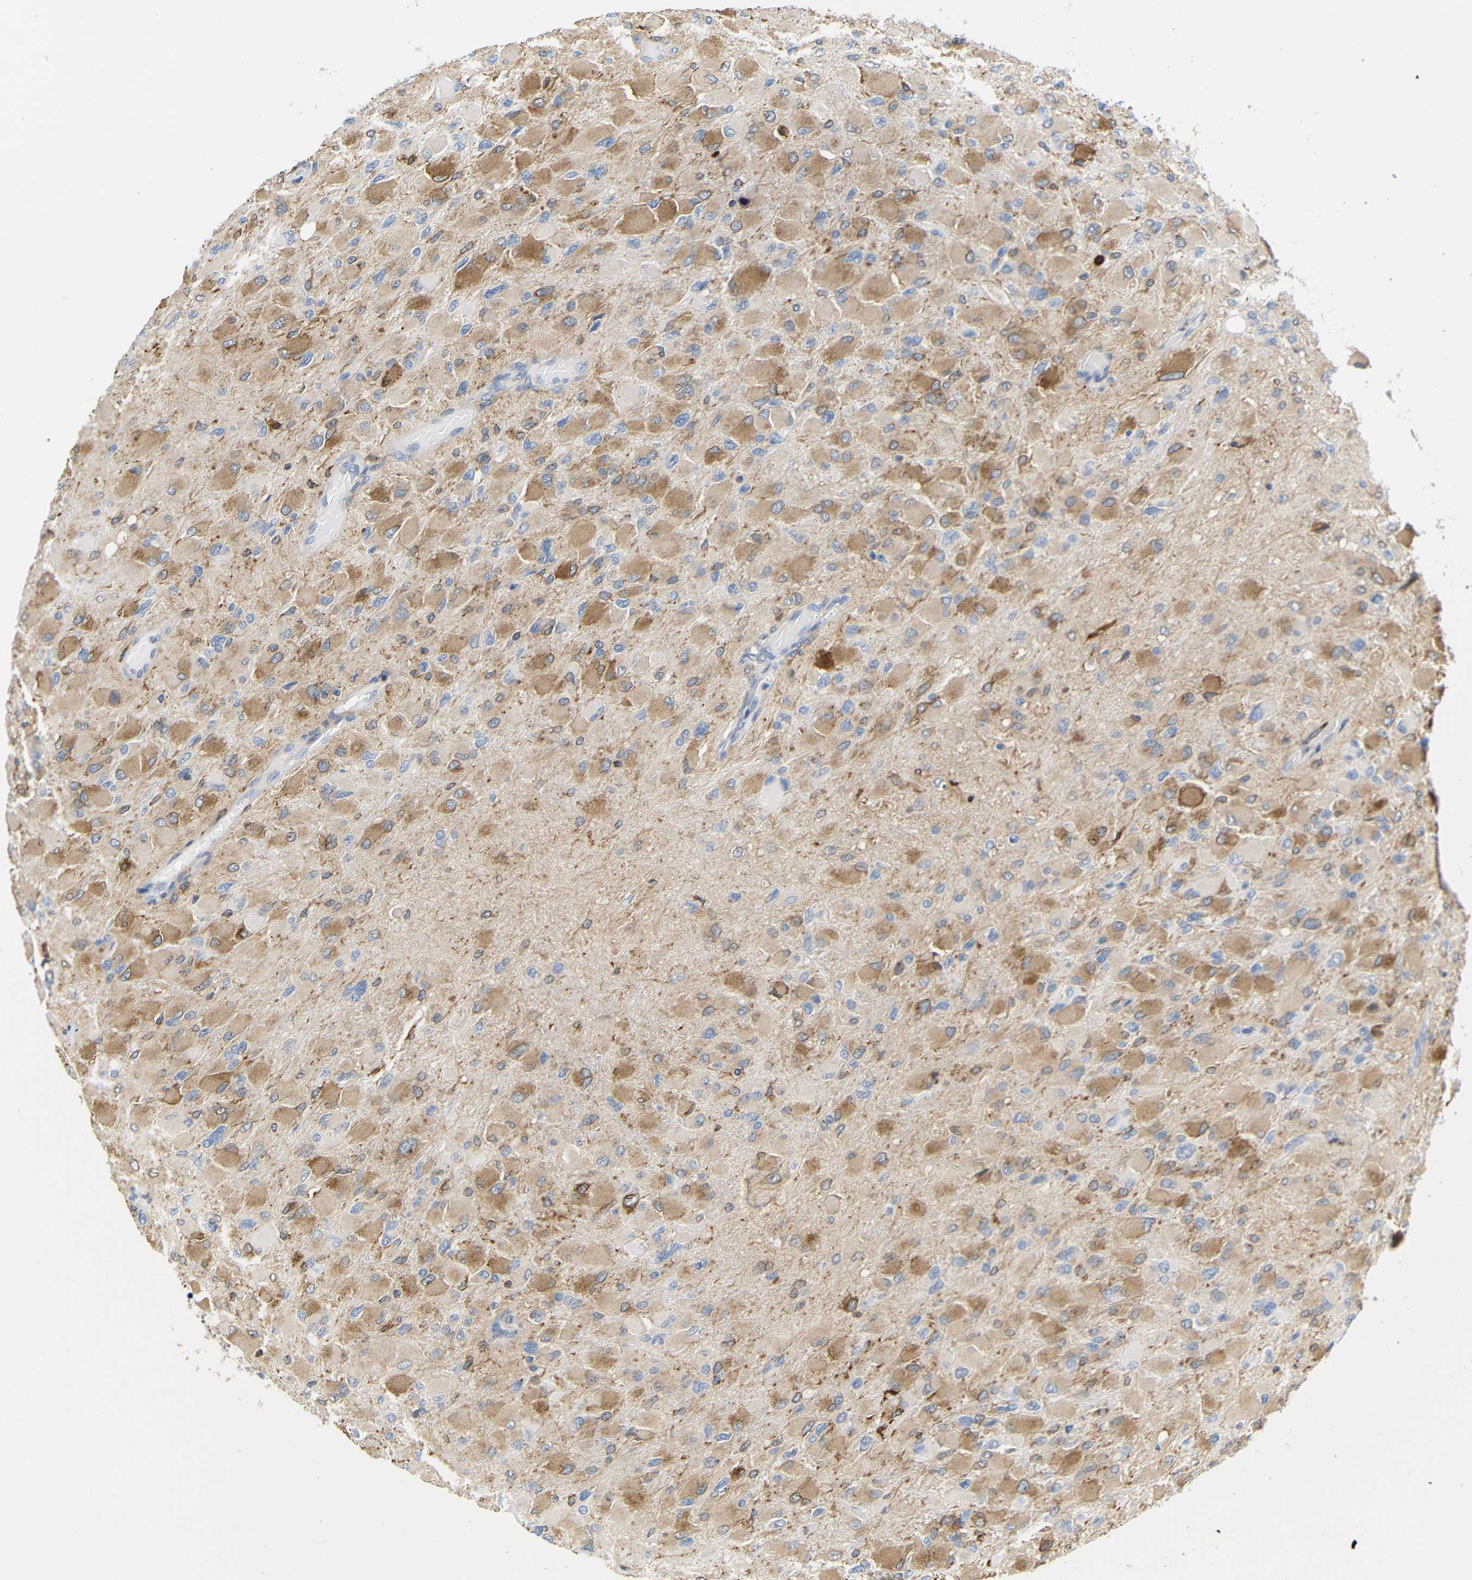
{"staining": {"intensity": "moderate", "quantity": ">75%", "location": "cytoplasmic/membranous"}, "tissue": "glioma", "cell_type": "Tumor cells", "image_type": "cancer", "snomed": [{"axis": "morphology", "description": "Glioma, malignant, High grade"}, {"axis": "topography", "description": "Cerebral cortex"}], "caption": "A brown stain shows moderate cytoplasmic/membranous expression of a protein in human high-grade glioma (malignant) tumor cells.", "gene": "HLA-DQB1", "patient": {"sex": "female", "age": 36}}